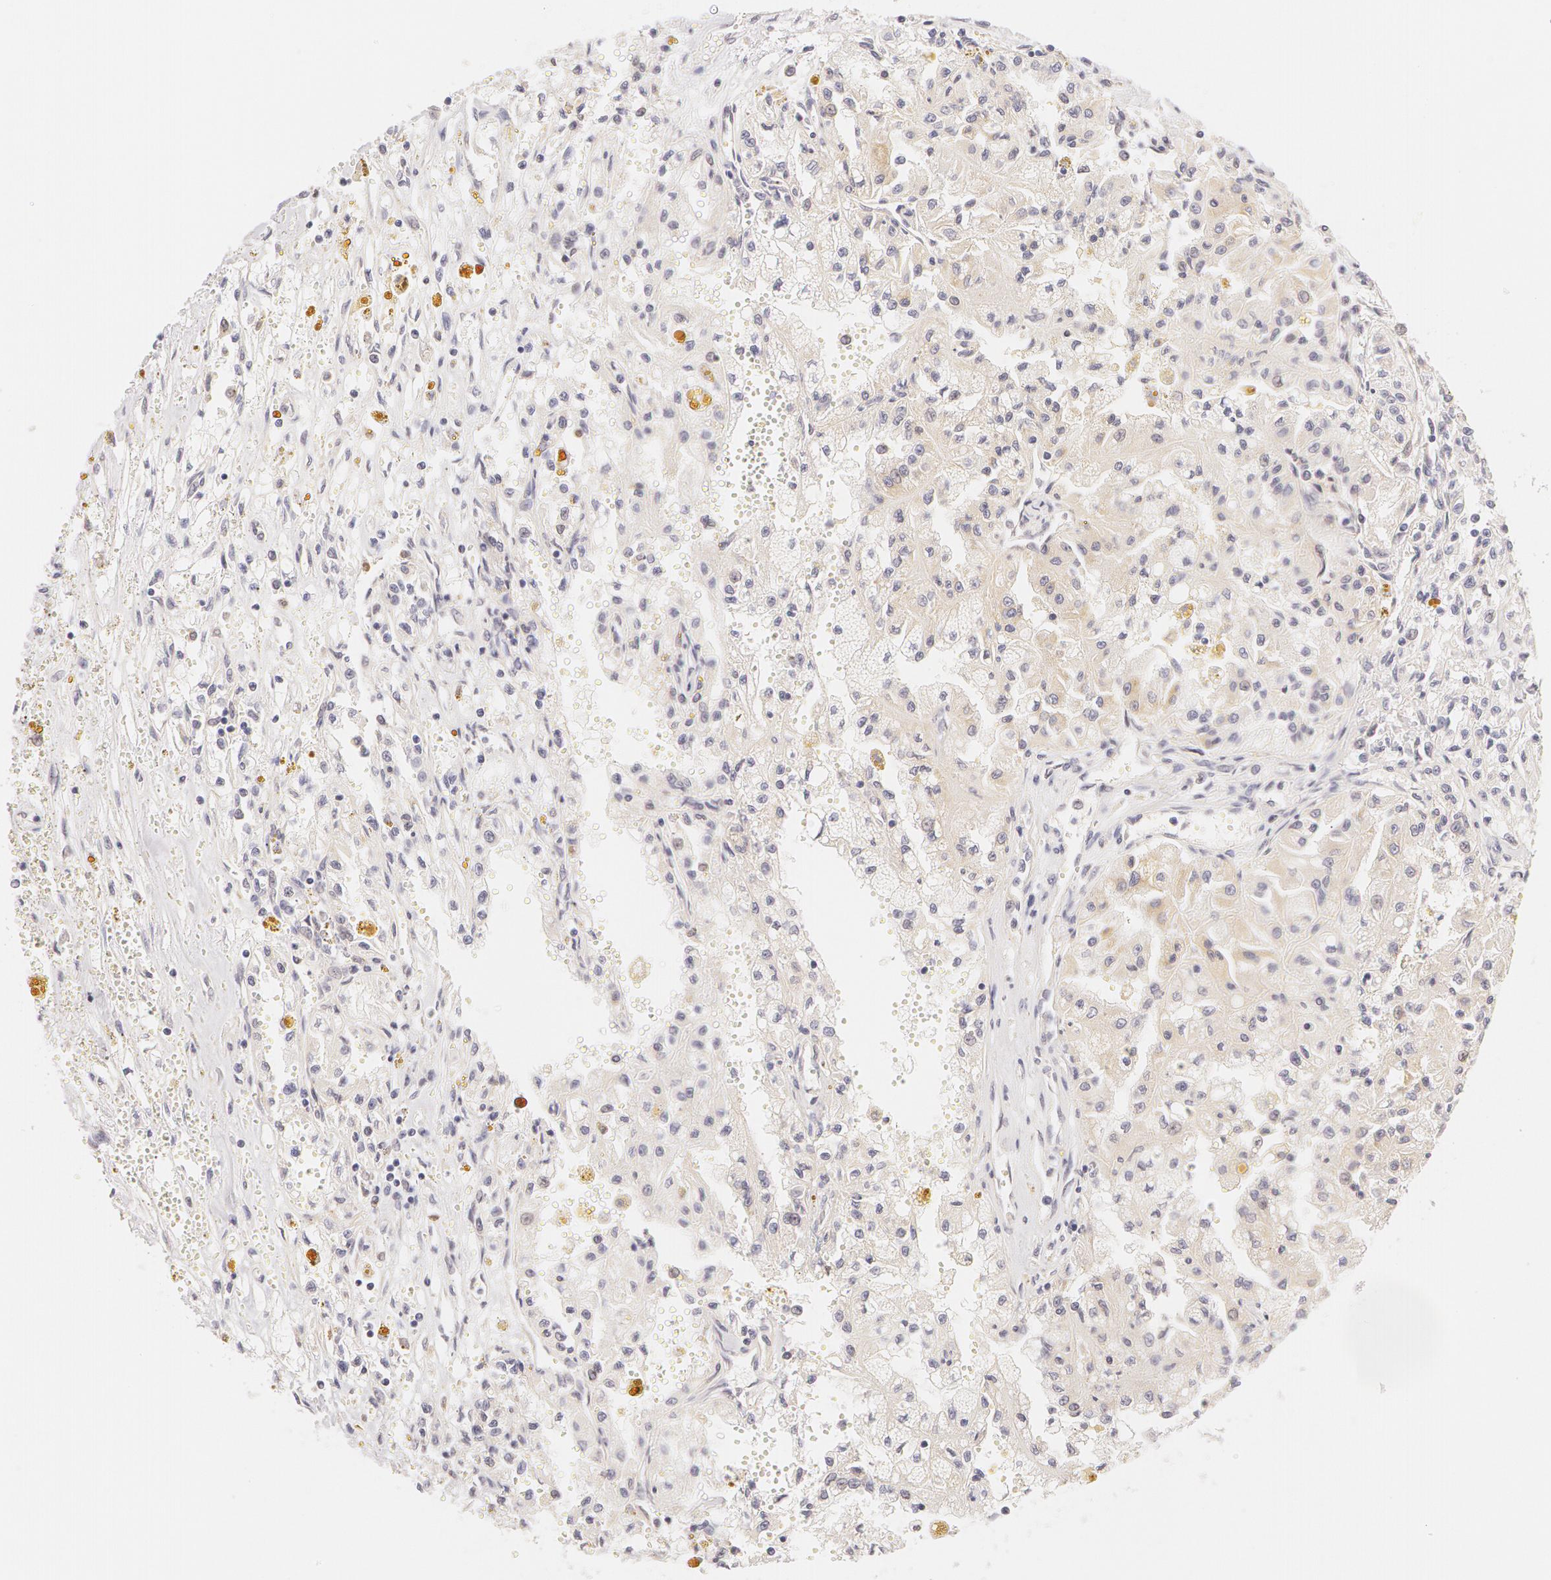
{"staining": {"intensity": "negative", "quantity": "none", "location": "none"}, "tissue": "renal cancer", "cell_type": "Tumor cells", "image_type": "cancer", "snomed": [{"axis": "morphology", "description": "Adenocarcinoma, NOS"}, {"axis": "topography", "description": "Kidney"}], "caption": "DAB (3,3'-diaminobenzidine) immunohistochemical staining of adenocarcinoma (renal) displays no significant positivity in tumor cells.", "gene": "ZNF597", "patient": {"sex": "male", "age": 78}}